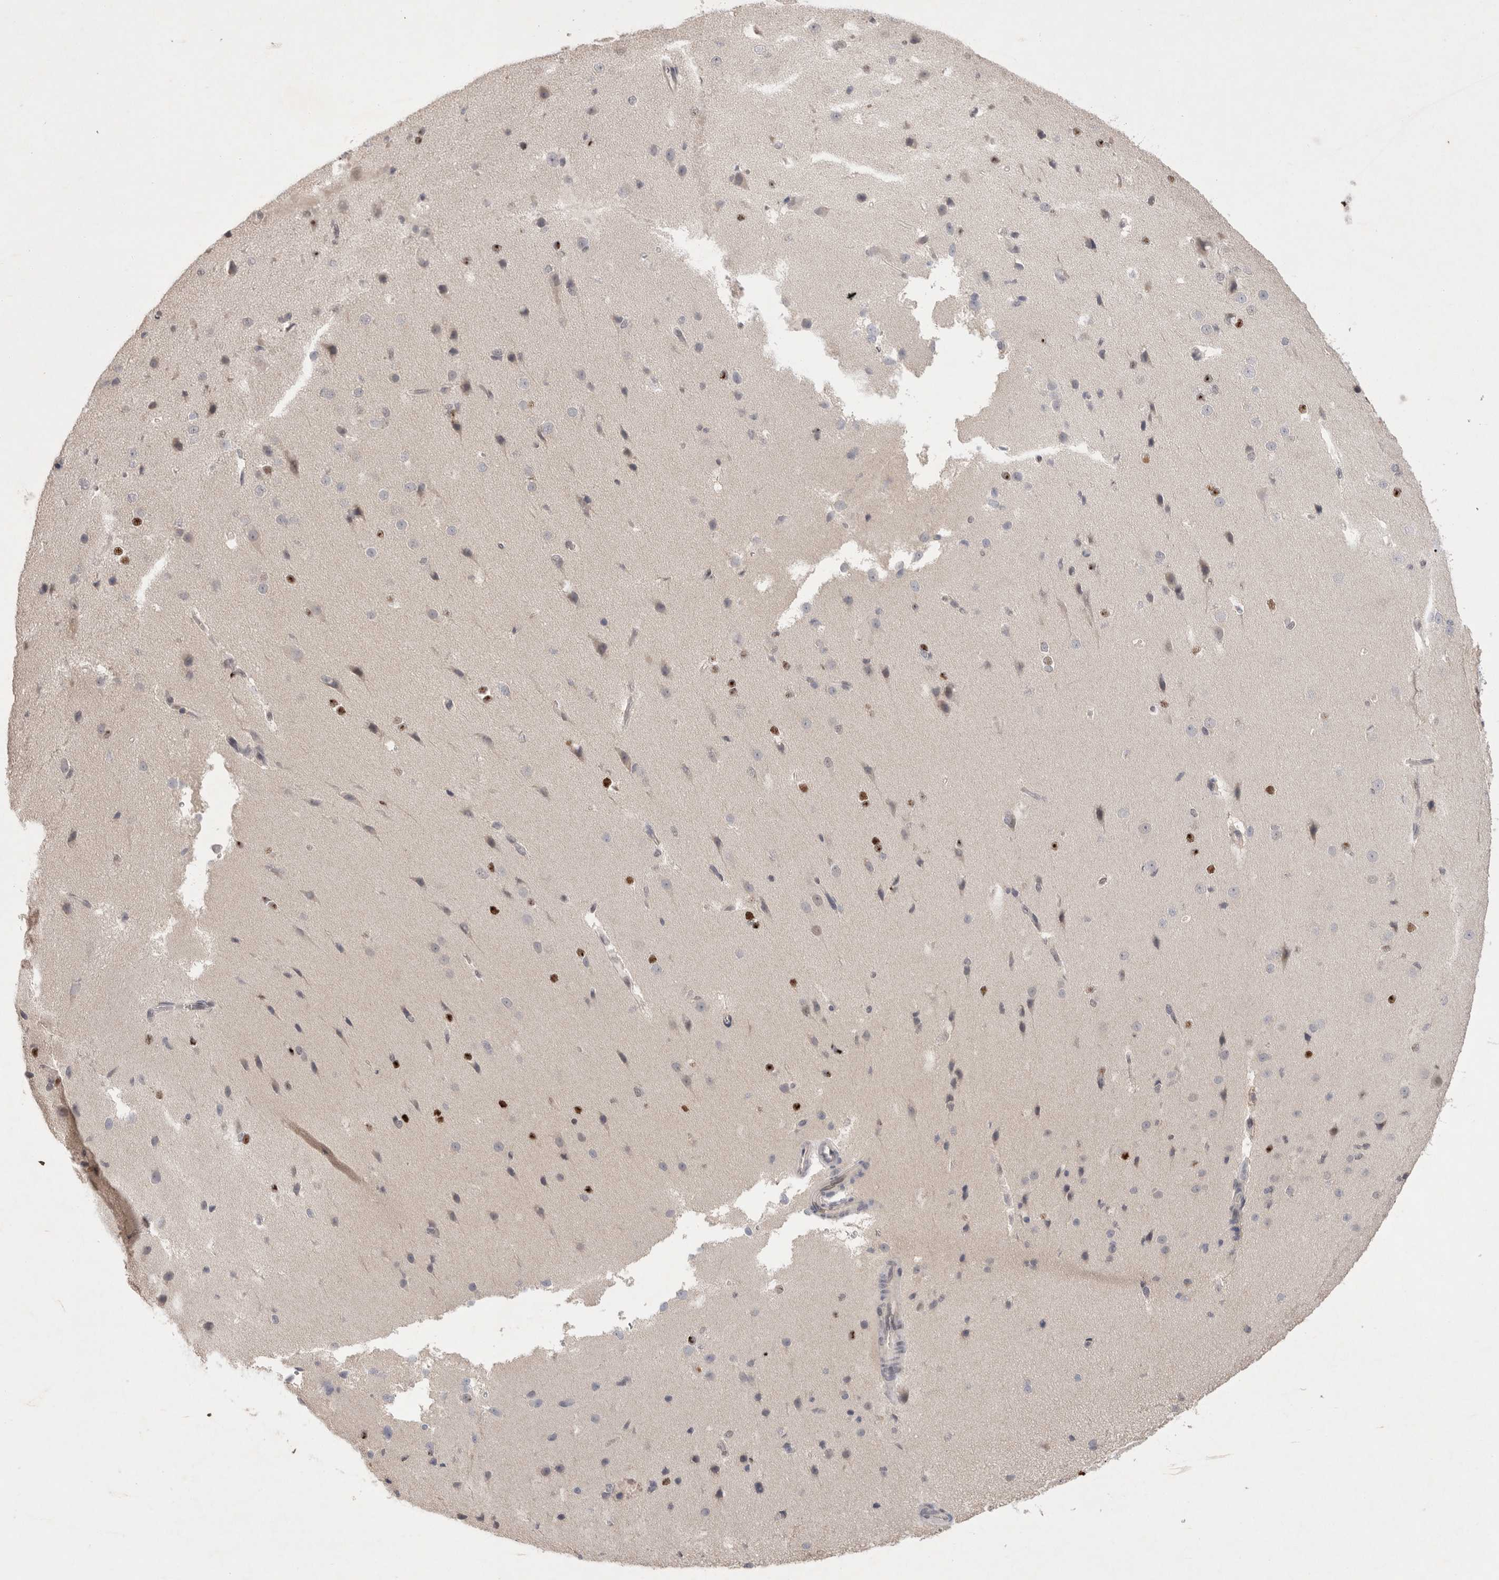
{"staining": {"intensity": "negative", "quantity": "none", "location": "none"}, "tissue": "cerebral cortex", "cell_type": "Endothelial cells", "image_type": "normal", "snomed": [{"axis": "morphology", "description": "Normal tissue, NOS"}, {"axis": "morphology", "description": "Developmental malformation"}, {"axis": "topography", "description": "Cerebral cortex"}], "caption": "IHC image of benign cerebral cortex stained for a protein (brown), which displays no staining in endothelial cells.", "gene": "HUS1", "patient": {"sex": "female", "age": 30}}